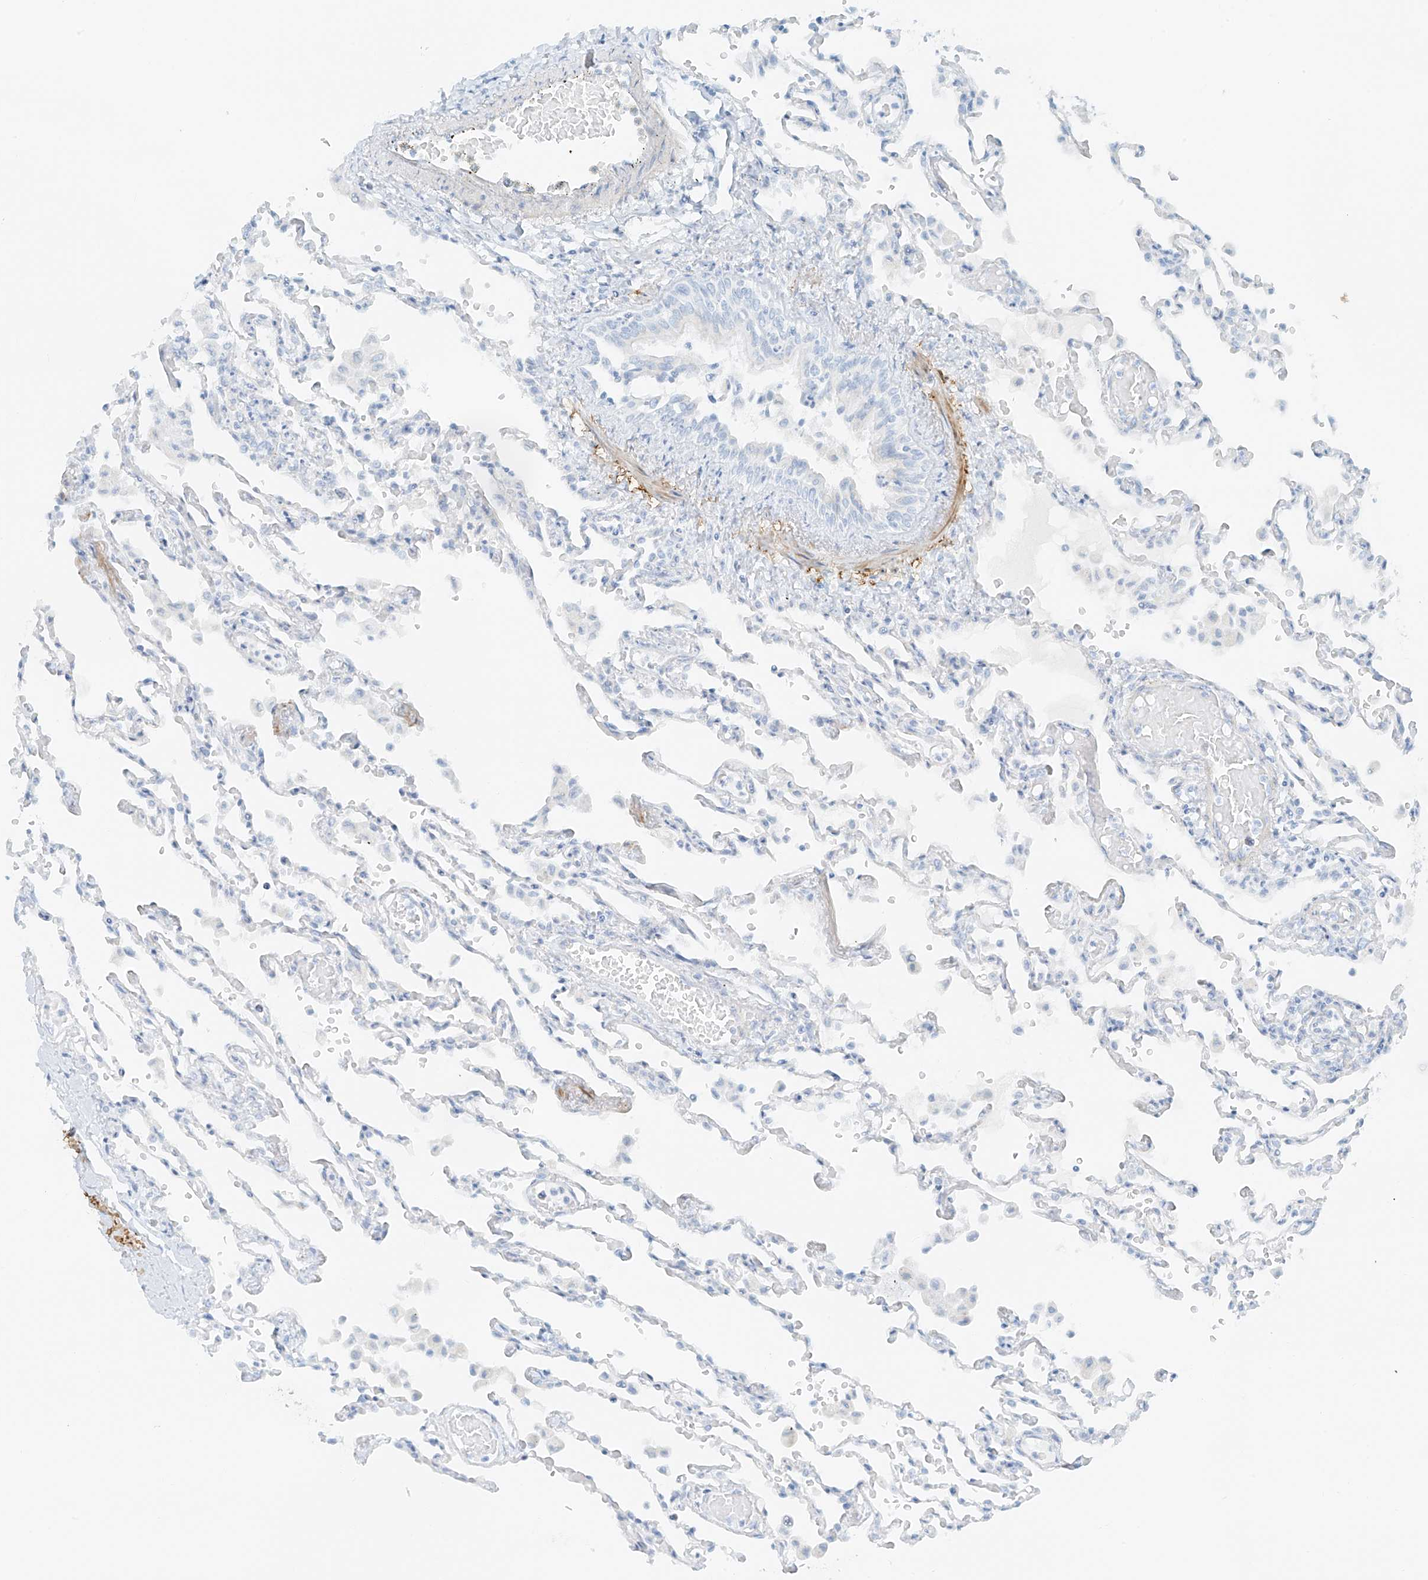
{"staining": {"intensity": "negative", "quantity": "none", "location": "none"}, "tissue": "lung", "cell_type": "Alveolar cells", "image_type": "normal", "snomed": [{"axis": "morphology", "description": "Normal tissue, NOS"}, {"axis": "topography", "description": "Bronchus"}, {"axis": "topography", "description": "Lung"}], "caption": "Alveolar cells show no significant protein staining in normal lung.", "gene": "SMCP", "patient": {"sex": "female", "age": 49}}